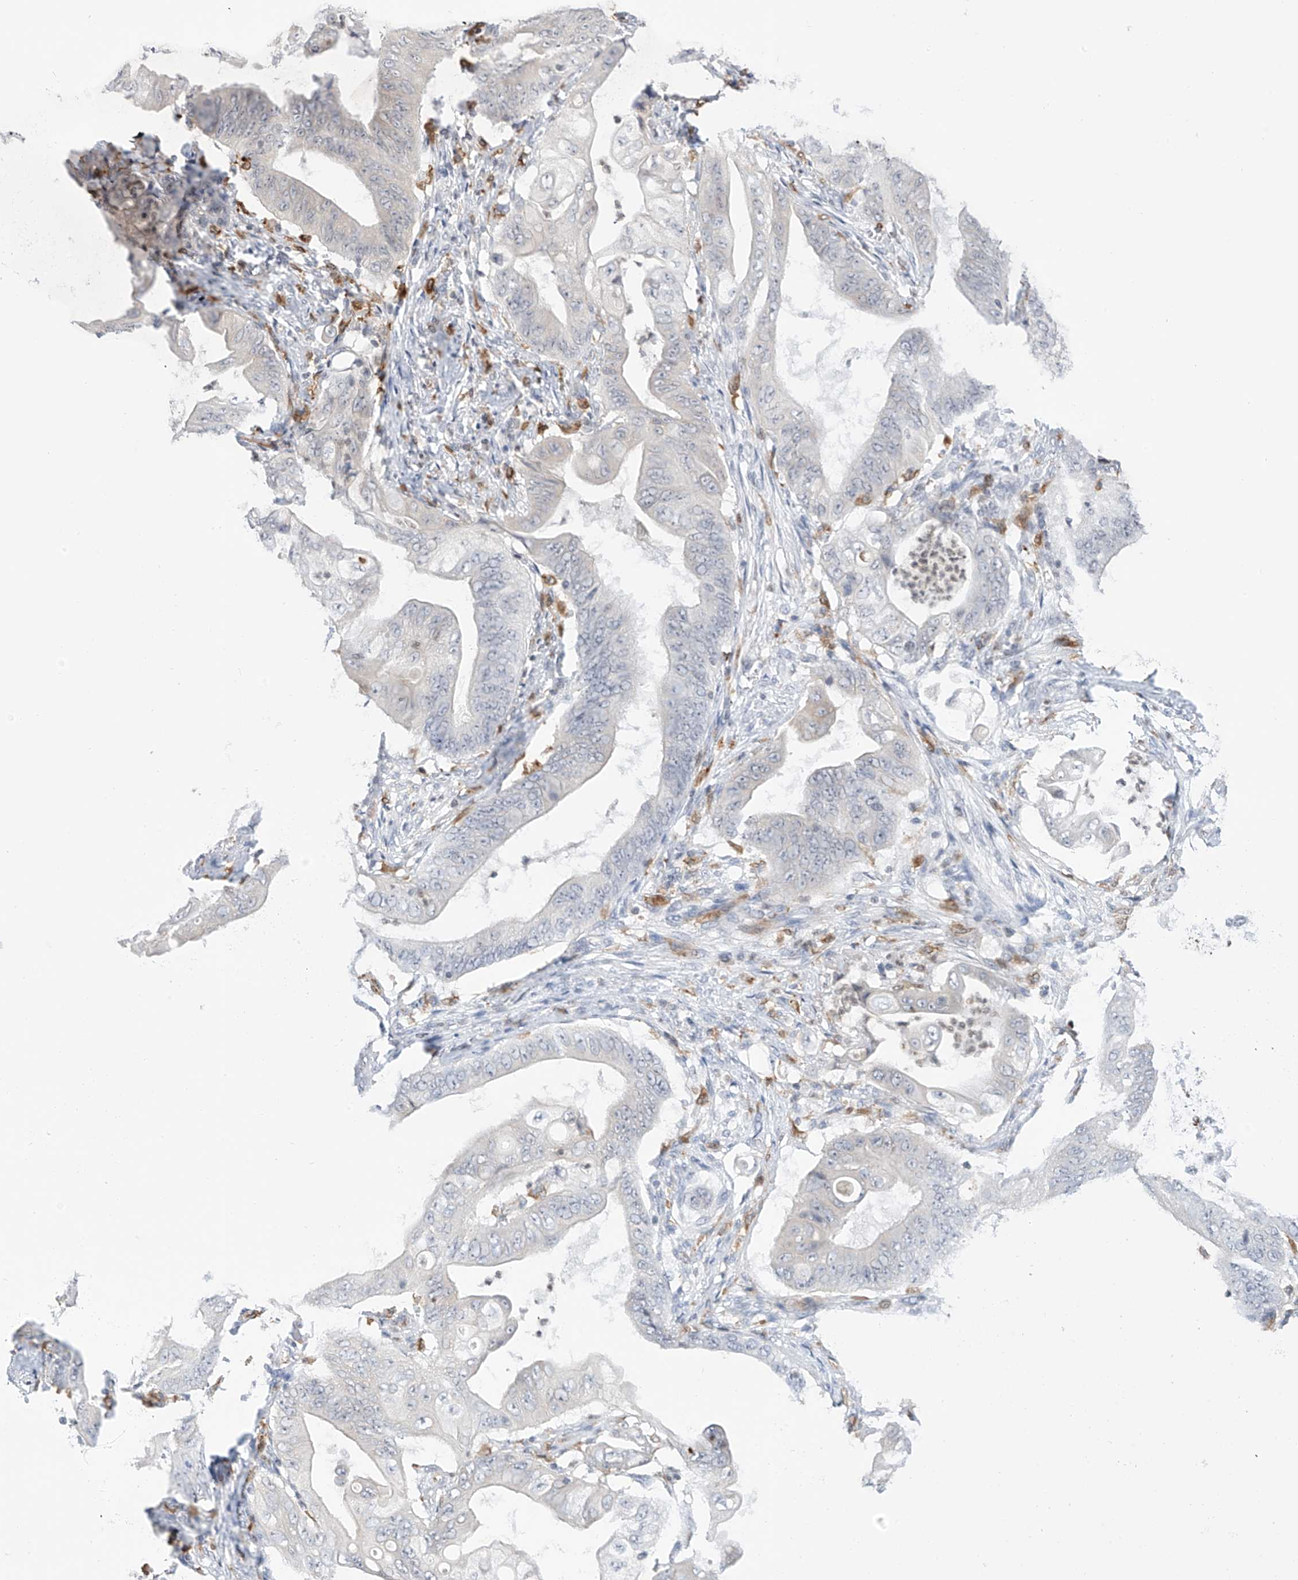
{"staining": {"intensity": "negative", "quantity": "none", "location": "none"}, "tissue": "stomach cancer", "cell_type": "Tumor cells", "image_type": "cancer", "snomed": [{"axis": "morphology", "description": "Adenocarcinoma, NOS"}, {"axis": "topography", "description": "Stomach"}], "caption": "High power microscopy image of an immunohistochemistry (IHC) image of adenocarcinoma (stomach), revealing no significant positivity in tumor cells. (Brightfield microscopy of DAB immunohistochemistry at high magnification).", "gene": "TBXAS1", "patient": {"sex": "female", "age": 73}}